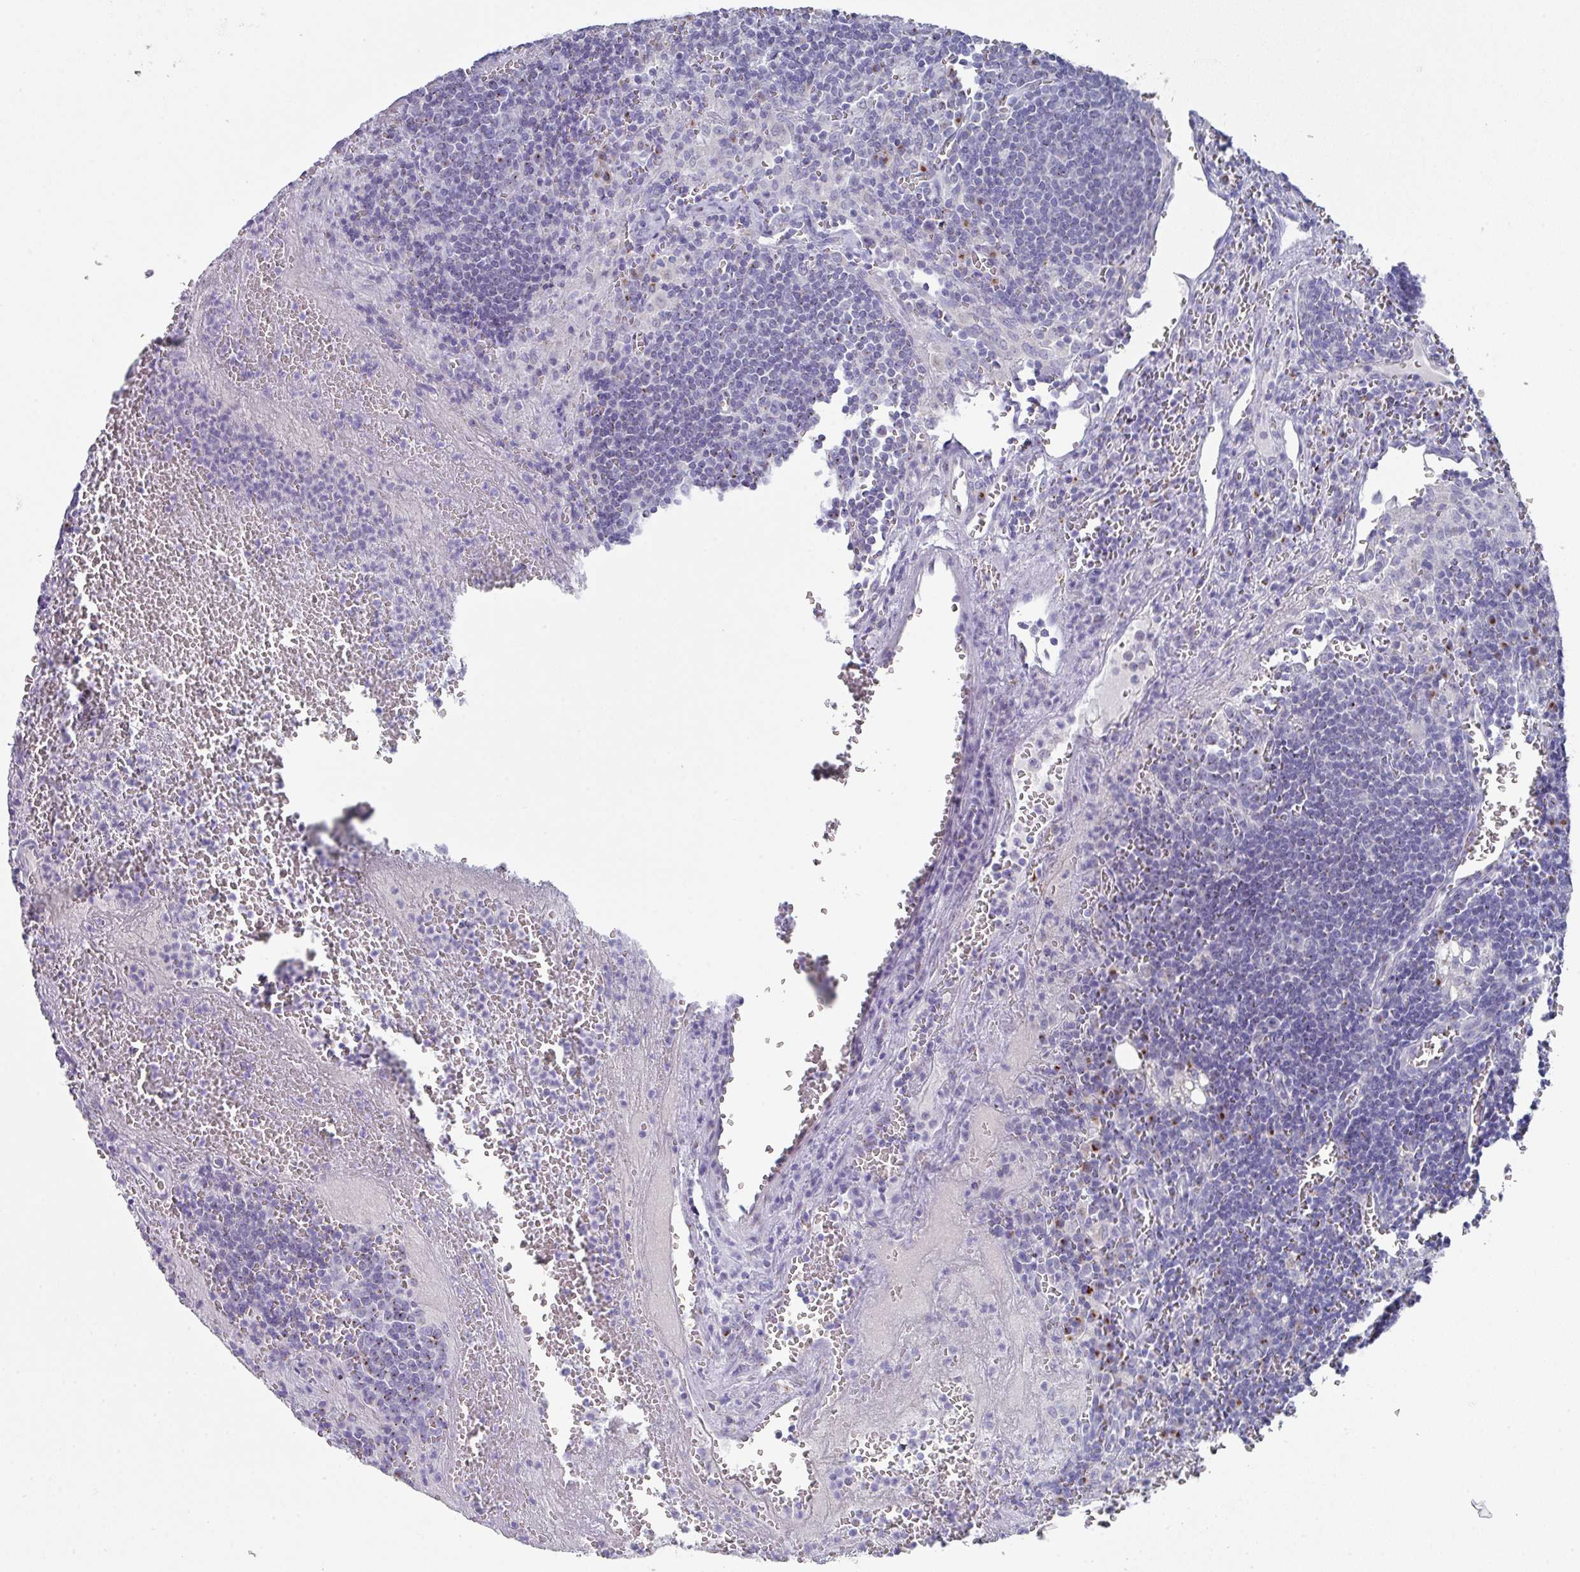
{"staining": {"intensity": "moderate", "quantity": "<25%", "location": "cytoplasmic/membranous"}, "tissue": "lymph node", "cell_type": "Germinal center cells", "image_type": "normal", "snomed": [{"axis": "morphology", "description": "Normal tissue, NOS"}, {"axis": "topography", "description": "Lymph node"}], "caption": "Benign lymph node exhibits moderate cytoplasmic/membranous positivity in approximately <25% of germinal center cells, visualized by immunohistochemistry.", "gene": "VKORC1L1", "patient": {"sex": "male", "age": 50}}